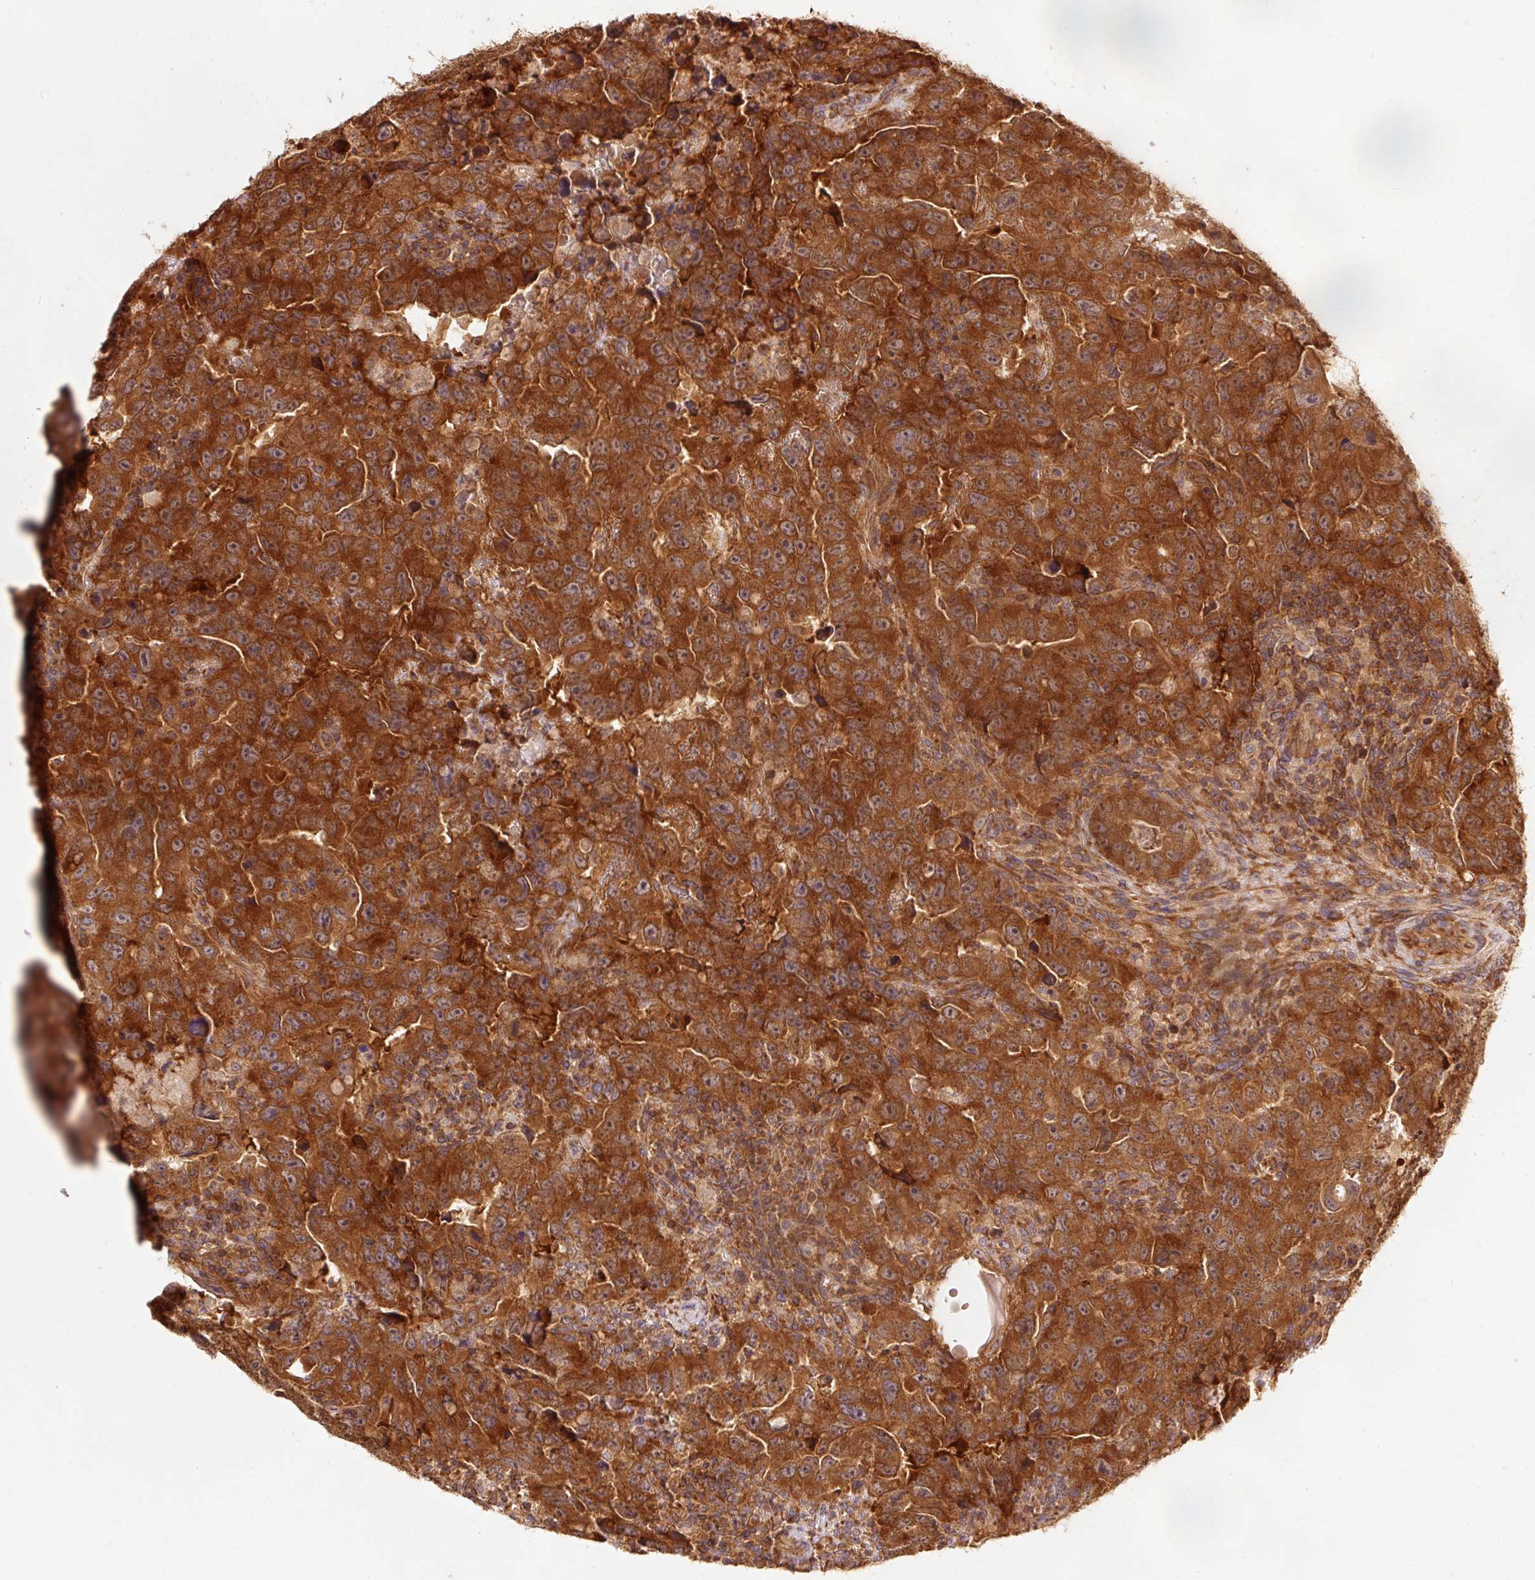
{"staining": {"intensity": "strong", "quantity": ">75%", "location": "cytoplasmic/membranous"}, "tissue": "testis cancer", "cell_type": "Tumor cells", "image_type": "cancer", "snomed": [{"axis": "morphology", "description": "Carcinoma, Embryonal, NOS"}, {"axis": "topography", "description": "Testis"}], "caption": "Immunohistochemistry micrograph of neoplastic tissue: embryonal carcinoma (testis) stained using IHC demonstrates high levels of strong protein expression localized specifically in the cytoplasmic/membranous of tumor cells, appearing as a cytoplasmic/membranous brown color.", "gene": "PDAP1", "patient": {"sex": "male", "age": 24}}